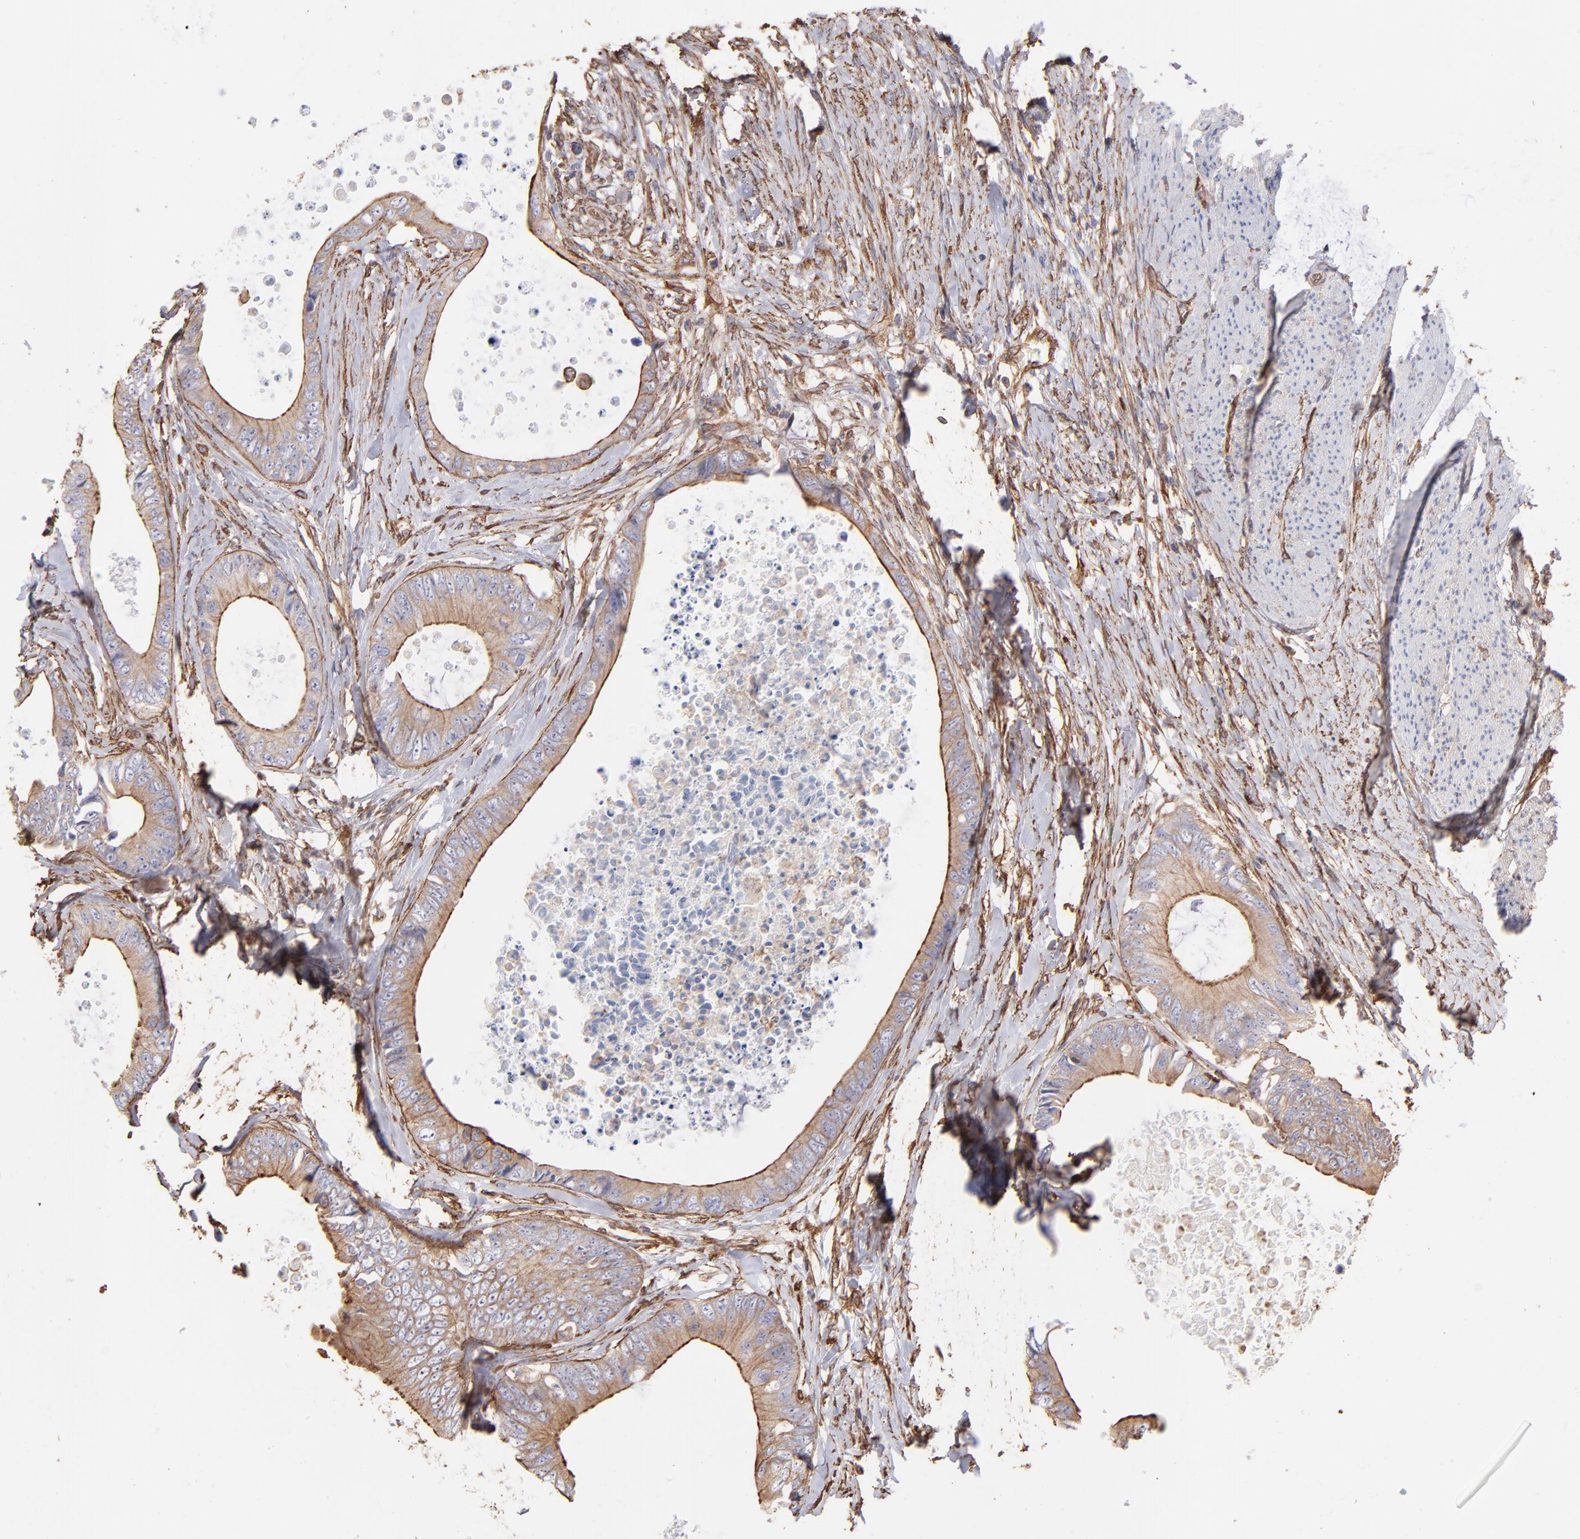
{"staining": {"intensity": "moderate", "quantity": ">75%", "location": "cytoplasmic/membranous"}, "tissue": "colorectal cancer", "cell_type": "Tumor cells", "image_type": "cancer", "snomed": [{"axis": "morphology", "description": "Normal tissue, NOS"}, {"axis": "morphology", "description": "Adenocarcinoma, NOS"}, {"axis": "topography", "description": "Rectum"}, {"axis": "topography", "description": "Peripheral nerve tissue"}], "caption": "Human colorectal cancer stained for a protein (brown) displays moderate cytoplasmic/membranous positive positivity in approximately >75% of tumor cells.", "gene": "PLEC", "patient": {"sex": "female", "age": 77}}